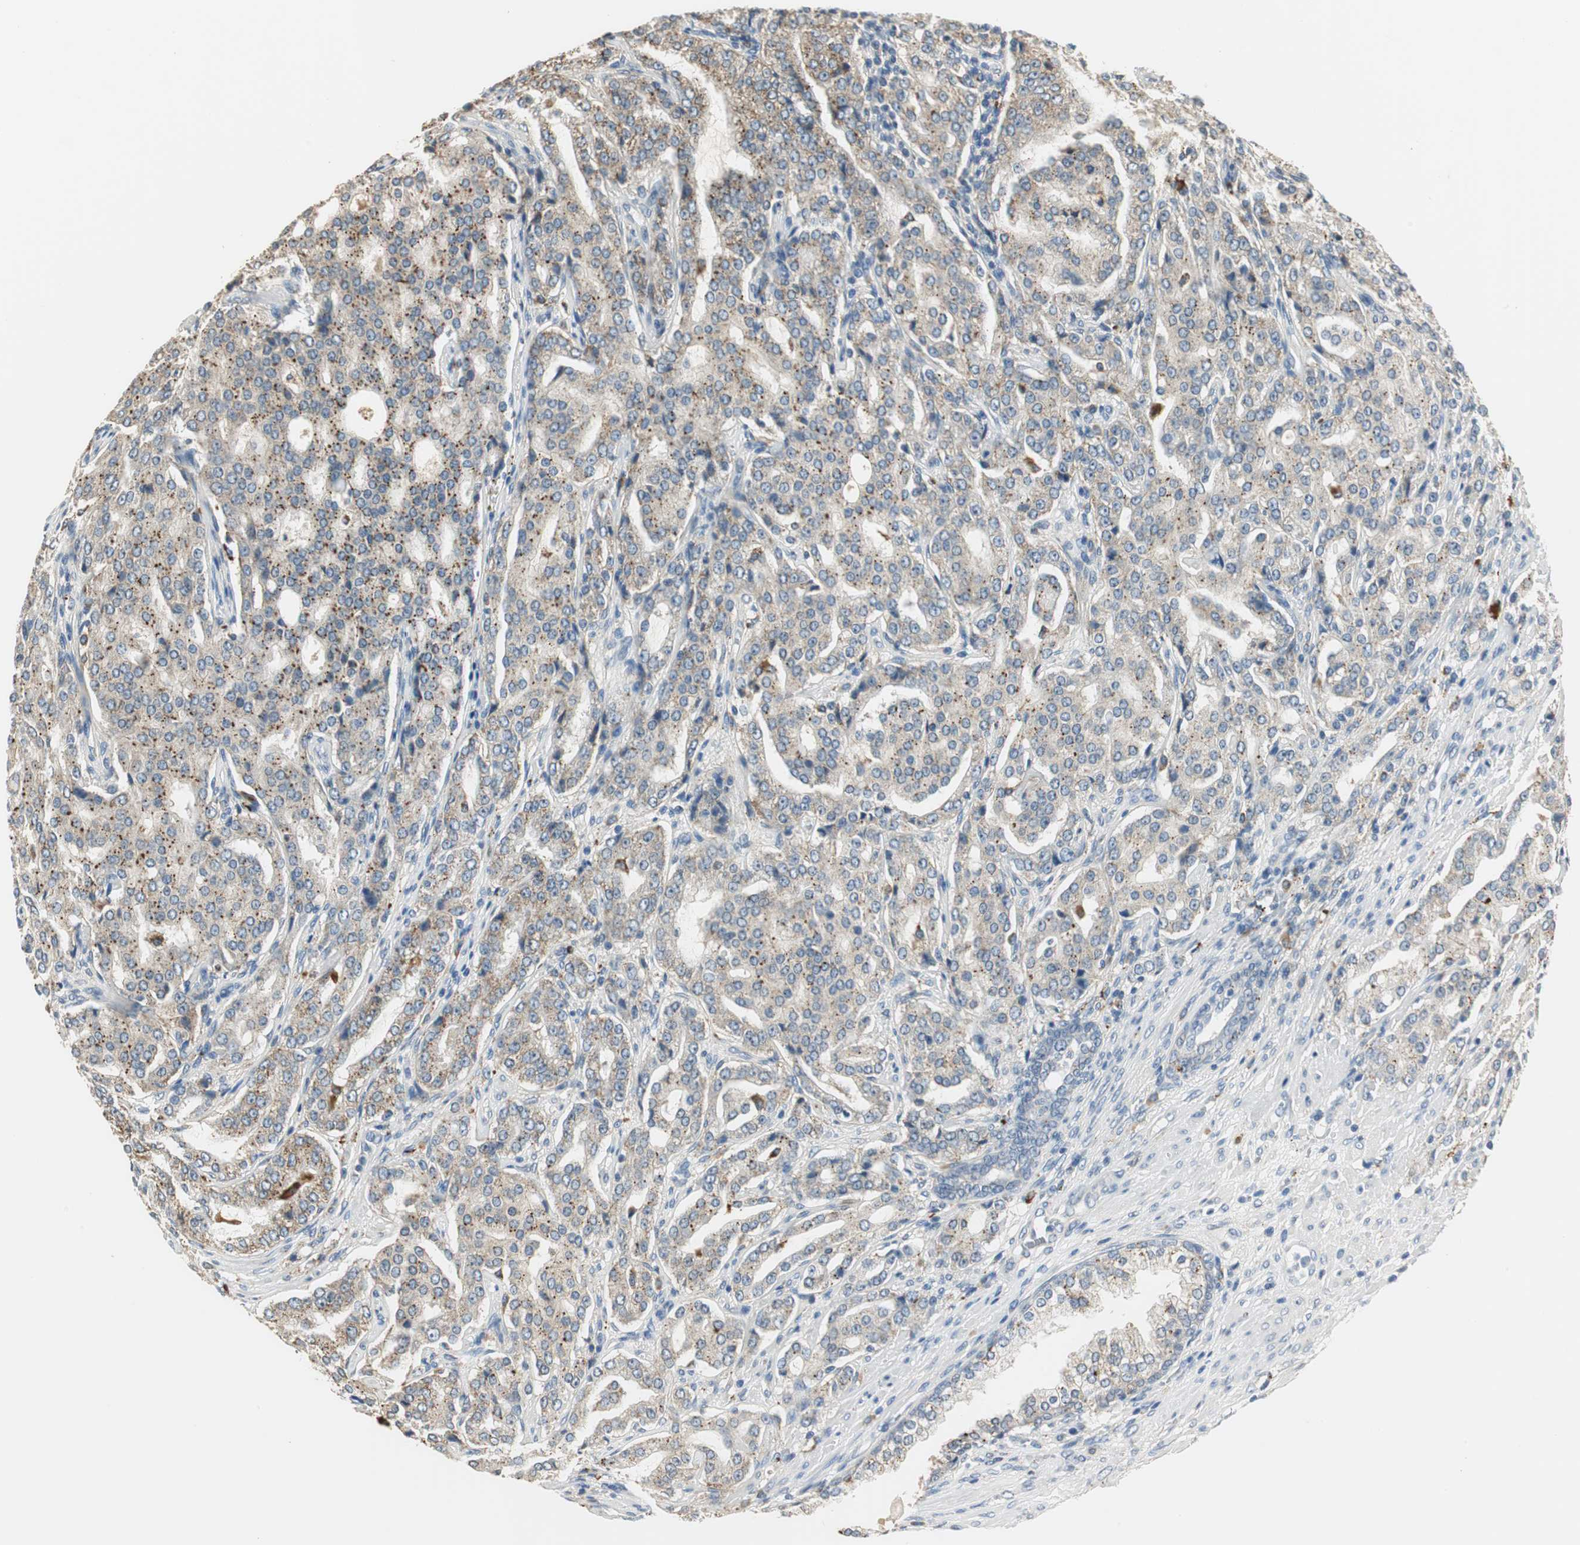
{"staining": {"intensity": "weak", "quantity": "25%-75%", "location": "cytoplasmic/membranous"}, "tissue": "prostate cancer", "cell_type": "Tumor cells", "image_type": "cancer", "snomed": [{"axis": "morphology", "description": "Adenocarcinoma, High grade"}, {"axis": "topography", "description": "Prostate"}], "caption": "Immunohistochemical staining of human prostate cancer shows weak cytoplasmic/membranous protein positivity in about 25%-75% of tumor cells.", "gene": "NIT1", "patient": {"sex": "male", "age": 72}}